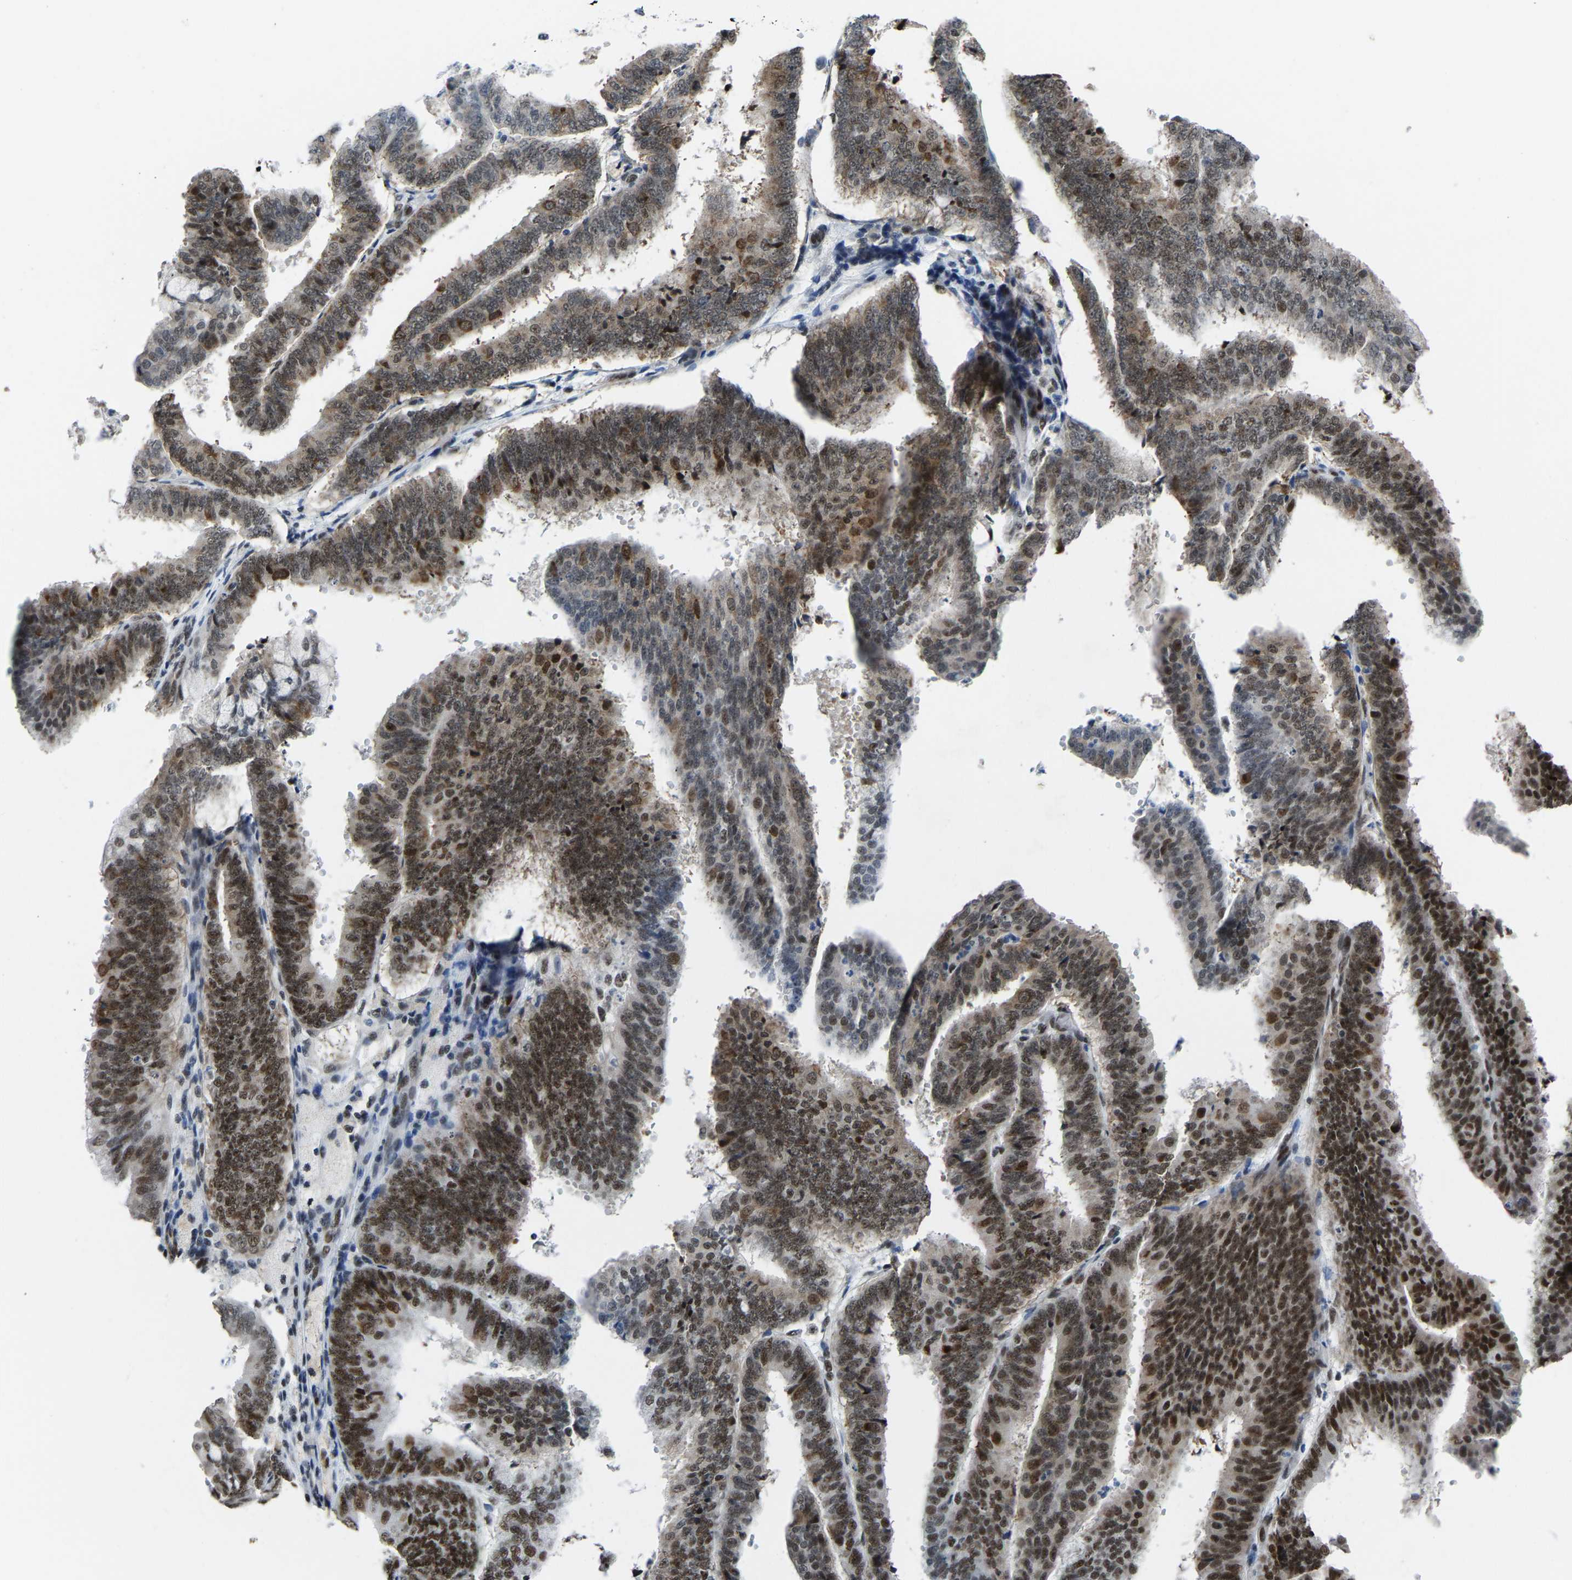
{"staining": {"intensity": "strong", "quantity": ">75%", "location": "nuclear"}, "tissue": "endometrial cancer", "cell_type": "Tumor cells", "image_type": "cancer", "snomed": [{"axis": "morphology", "description": "Adenocarcinoma, NOS"}, {"axis": "topography", "description": "Endometrium"}], "caption": "Protein analysis of endometrial adenocarcinoma tissue displays strong nuclear staining in about >75% of tumor cells. (Brightfield microscopy of DAB IHC at high magnification).", "gene": "DDX5", "patient": {"sex": "female", "age": 63}}